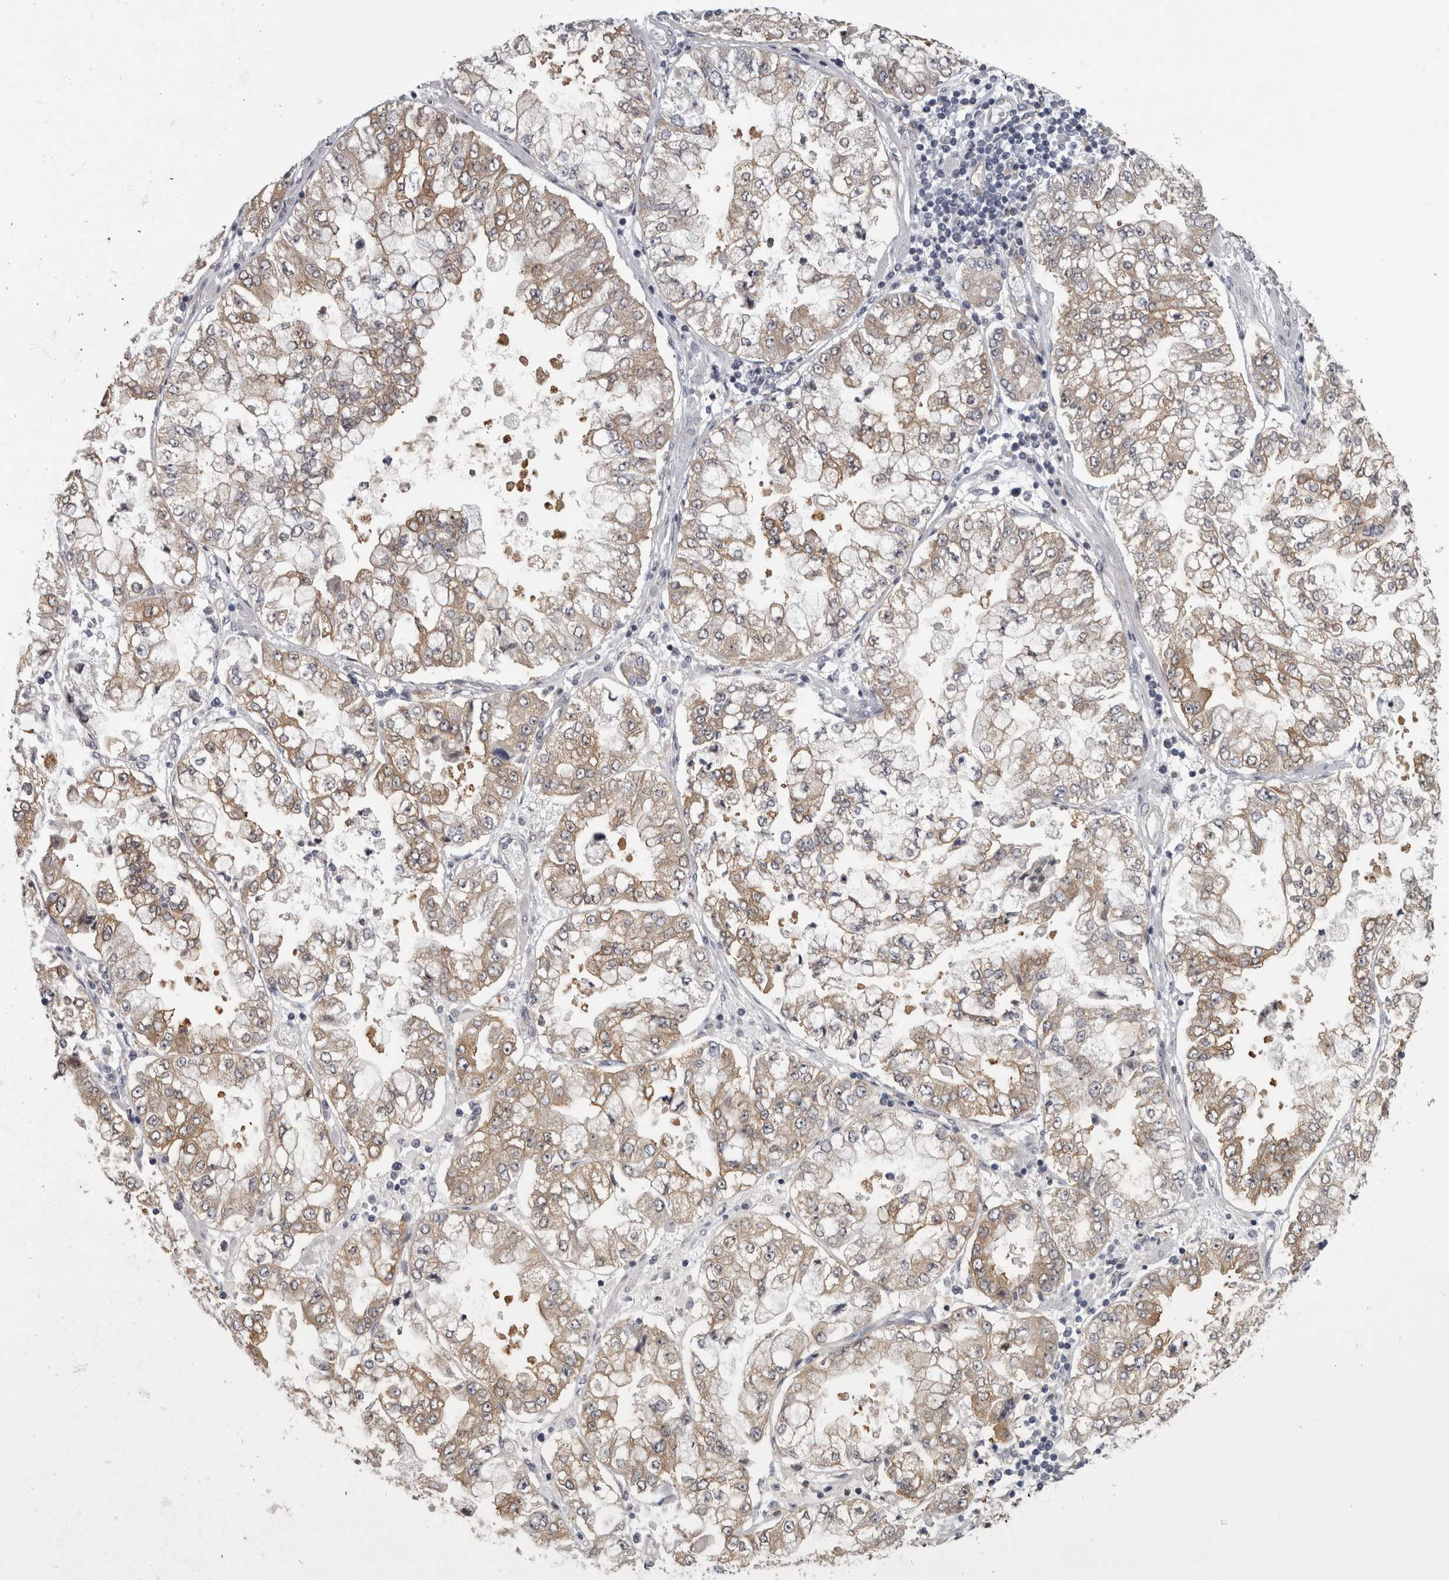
{"staining": {"intensity": "moderate", "quantity": "25%-75%", "location": "cytoplasmic/membranous"}, "tissue": "stomach cancer", "cell_type": "Tumor cells", "image_type": "cancer", "snomed": [{"axis": "morphology", "description": "Adenocarcinoma, NOS"}, {"axis": "topography", "description": "Stomach"}], "caption": "Immunohistochemical staining of adenocarcinoma (stomach) shows medium levels of moderate cytoplasmic/membranous protein expression in about 25%-75% of tumor cells.", "gene": "PRKCI", "patient": {"sex": "male", "age": 76}}